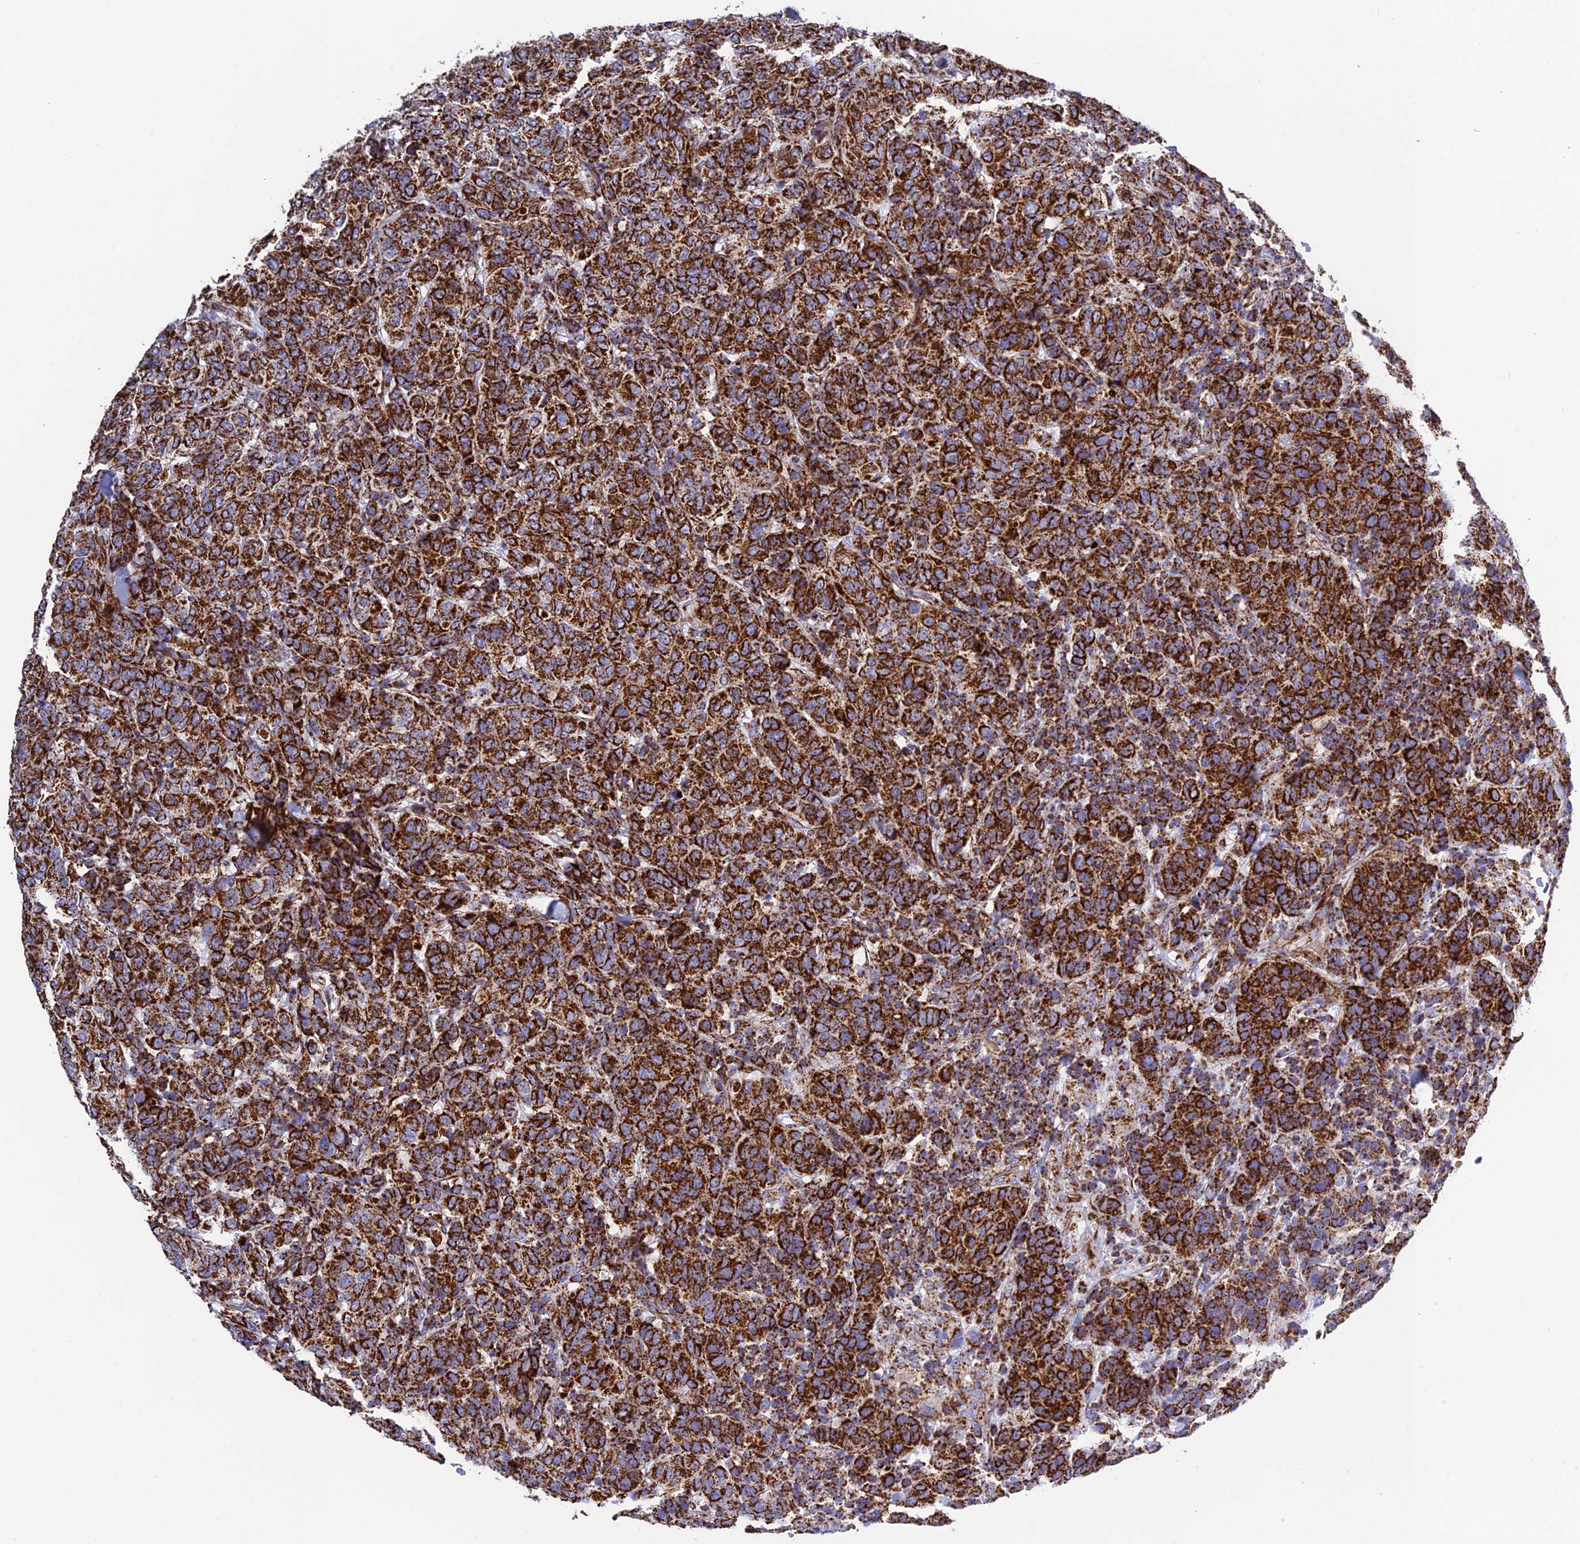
{"staining": {"intensity": "strong", "quantity": ">75%", "location": "cytoplasmic/membranous"}, "tissue": "breast cancer", "cell_type": "Tumor cells", "image_type": "cancer", "snomed": [{"axis": "morphology", "description": "Duct carcinoma"}, {"axis": "topography", "description": "Breast"}], "caption": "There is high levels of strong cytoplasmic/membranous positivity in tumor cells of breast cancer (intraductal carcinoma), as demonstrated by immunohistochemical staining (brown color).", "gene": "CHCHD3", "patient": {"sex": "female", "age": 55}}